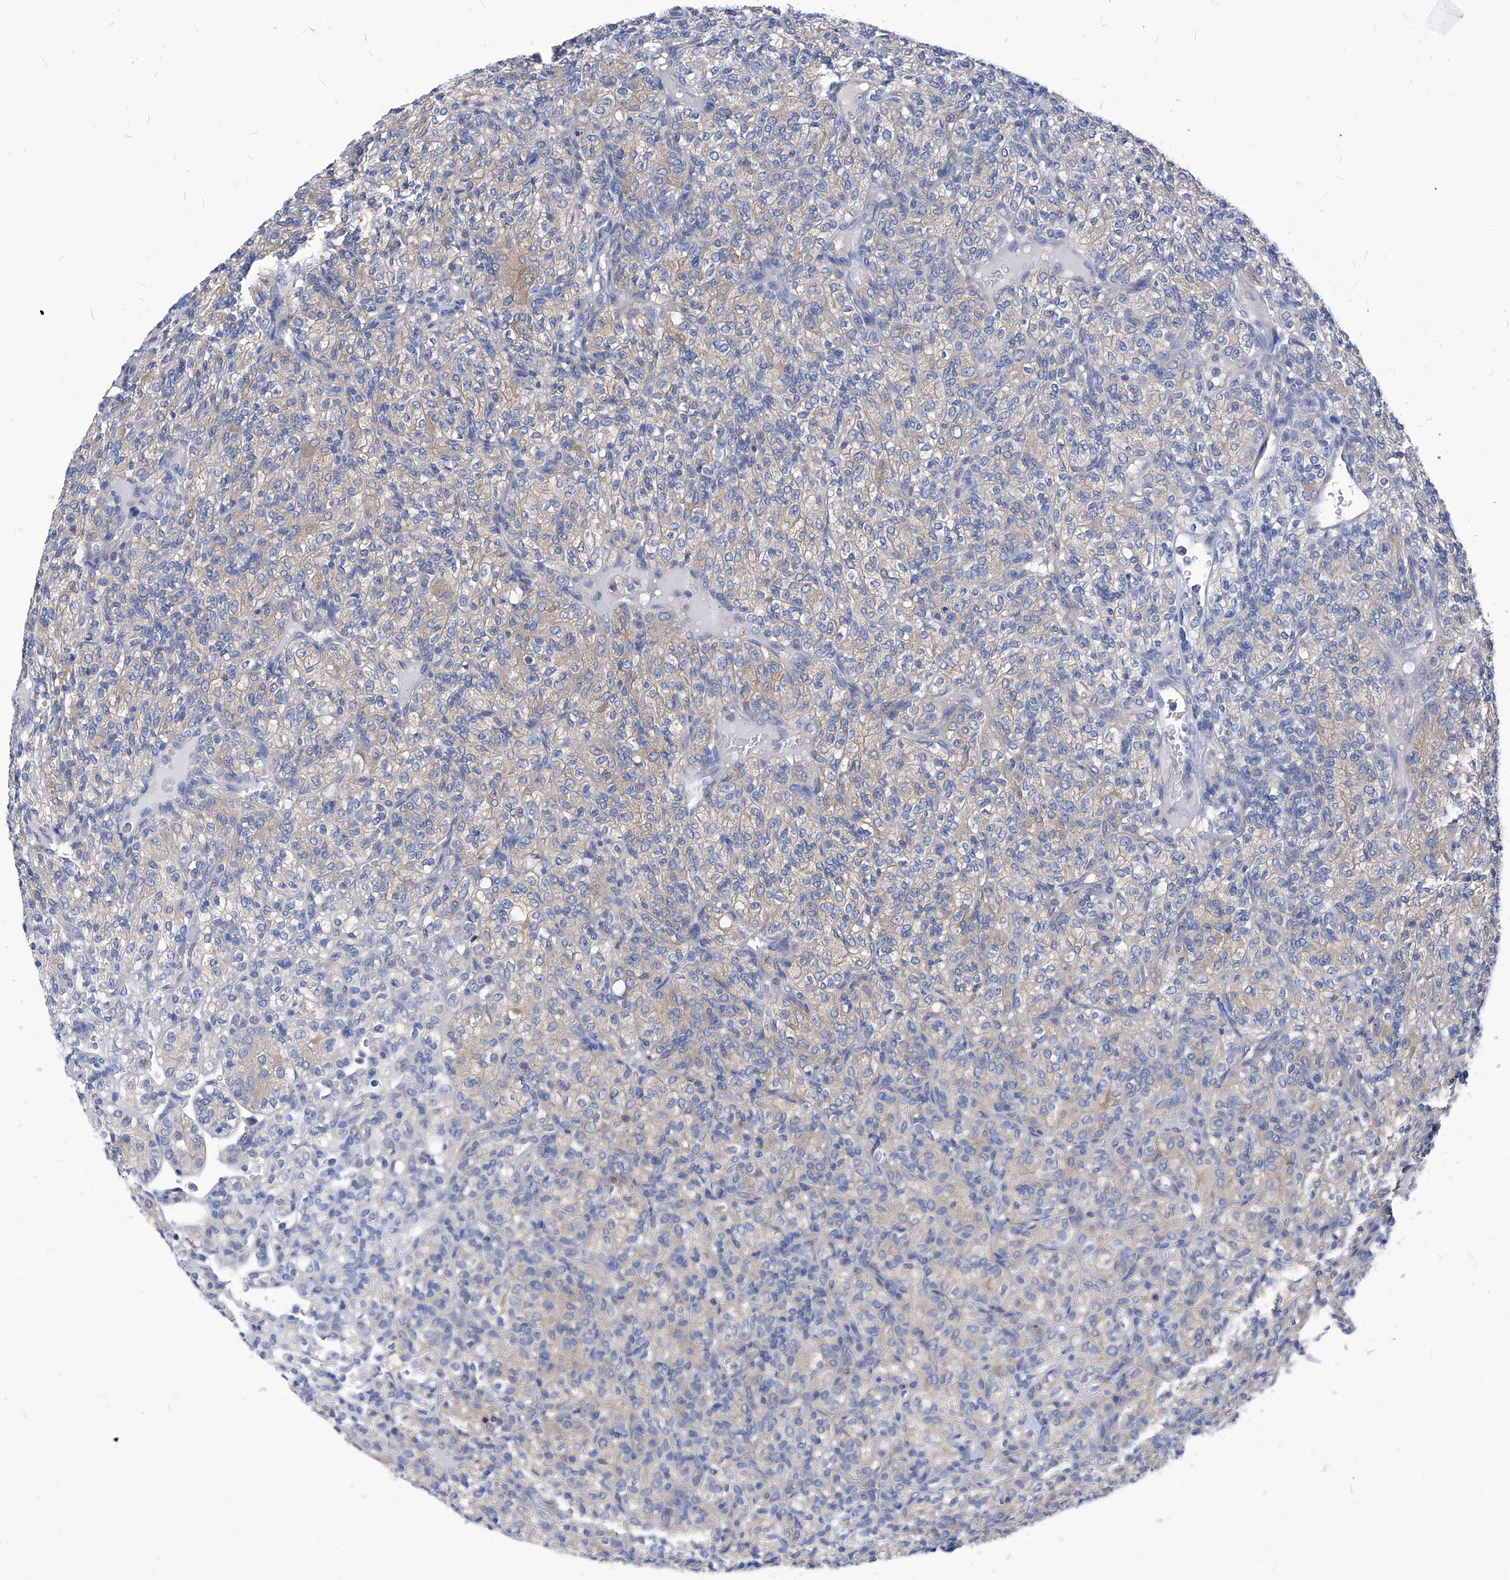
{"staining": {"intensity": "weak", "quantity": "<25%", "location": "cytoplasmic/membranous"}, "tissue": "renal cancer", "cell_type": "Tumor cells", "image_type": "cancer", "snomed": [{"axis": "morphology", "description": "Adenocarcinoma, NOS"}, {"axis": "topography", "description": "Kidney"}], "caption": "An image of adenocarcinoma (renal) stained for a protein exhibits no brown staining in tumor cells.", "gene": "XPNPEP1", "patient": {"sex": "male", "age": 77}}